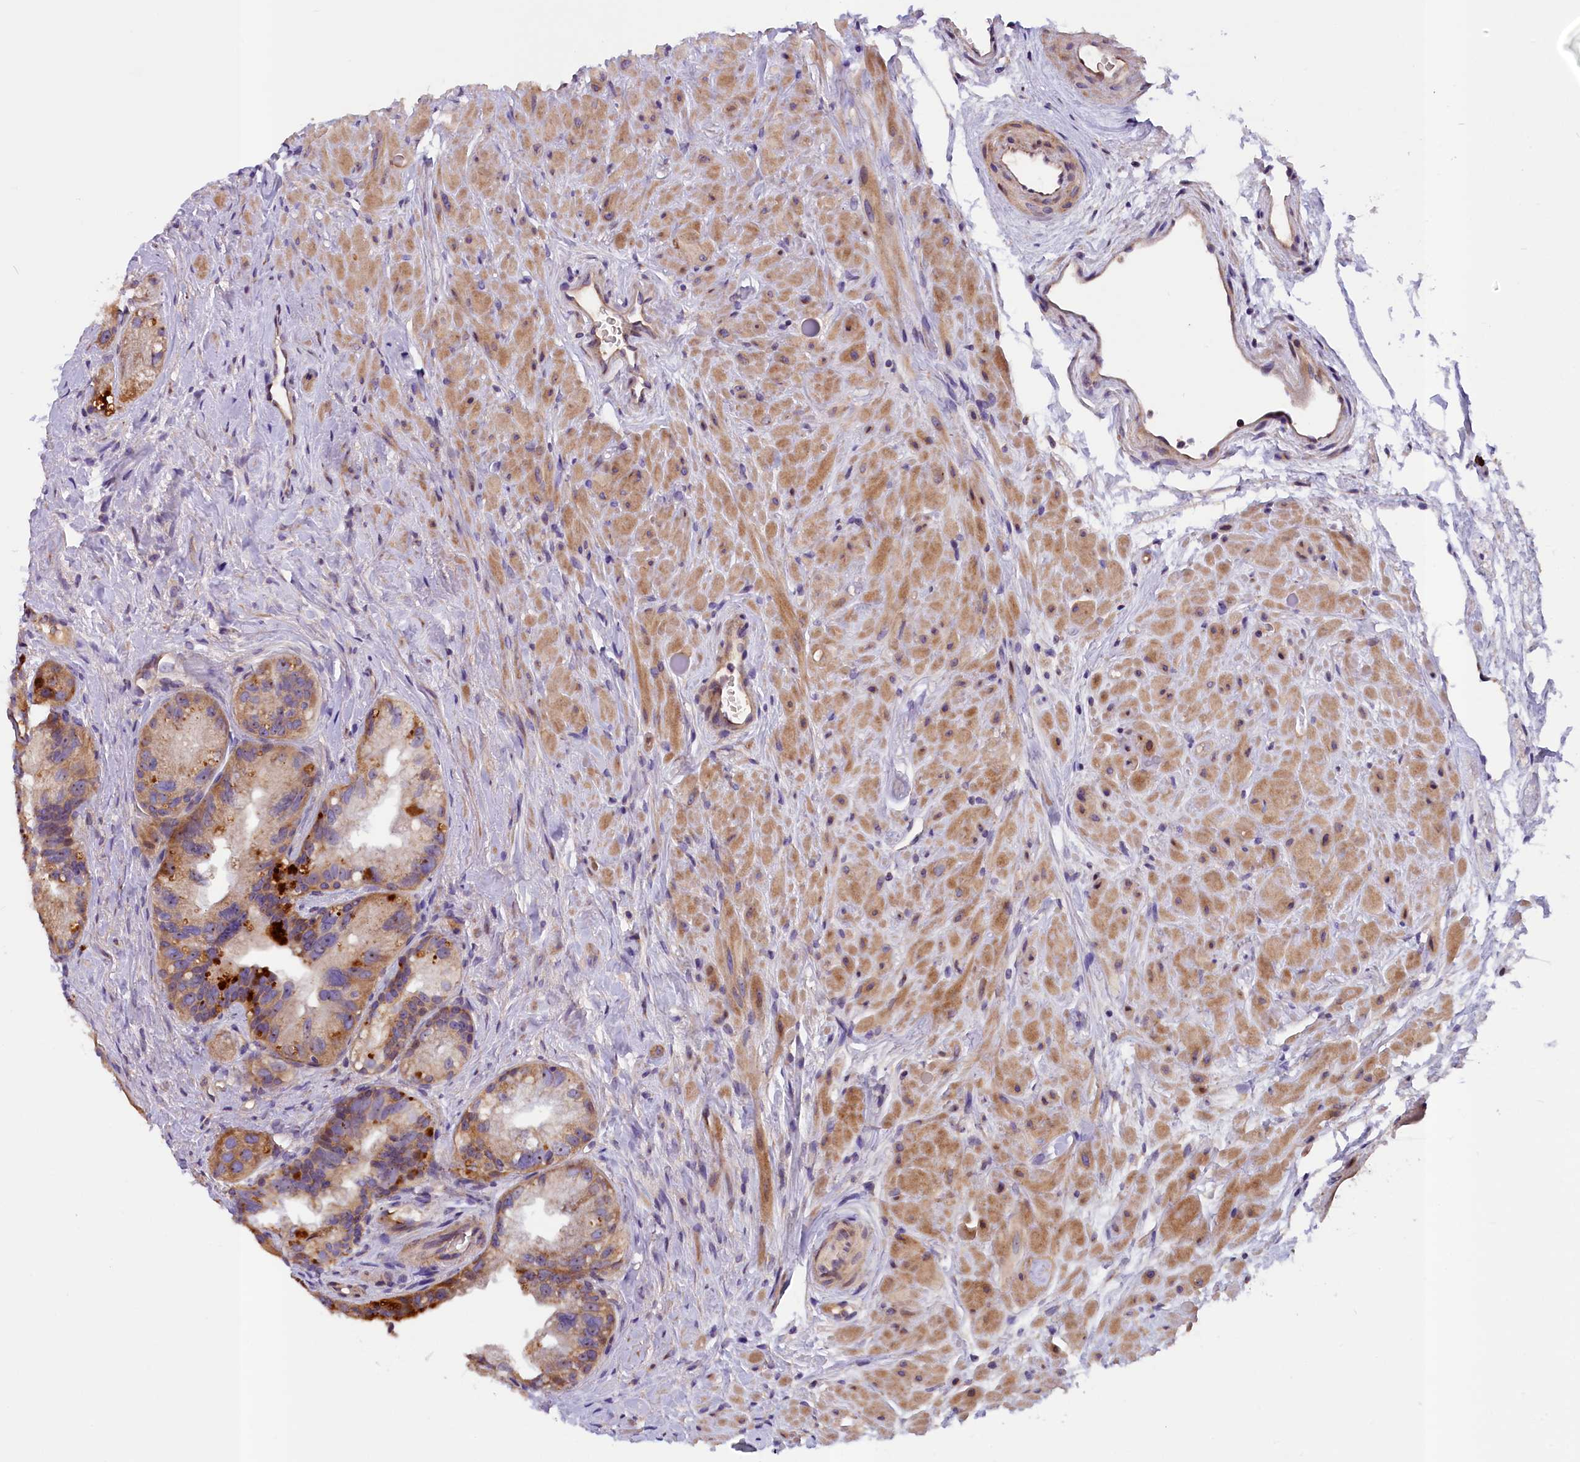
{"staining": {"intensity": "moderate", "quantity": ">75%", "location": "cytoplasmic/membranous"}, "tissue": "prostate cancer", "cell_type": "Tumor cells", "image_type": "cancer", "snomed": [{"axis": "morphology", "description": "Normal tissue, NOS"}, {"axis": "morphology", "description": "Adenocarcinoma, Low grade"}, {"axis": "topography", "description": "Prostate"}], "caption": "Immunohistochemical staining of prostate cancer (adenocarcinoma (low-grade)) exhibits medium levels of moderate cytoplasmic/membranous positivity in about >75% of tumor cells.", "gene": "FRY", "patient": {"sex": "male", "age": 72}}